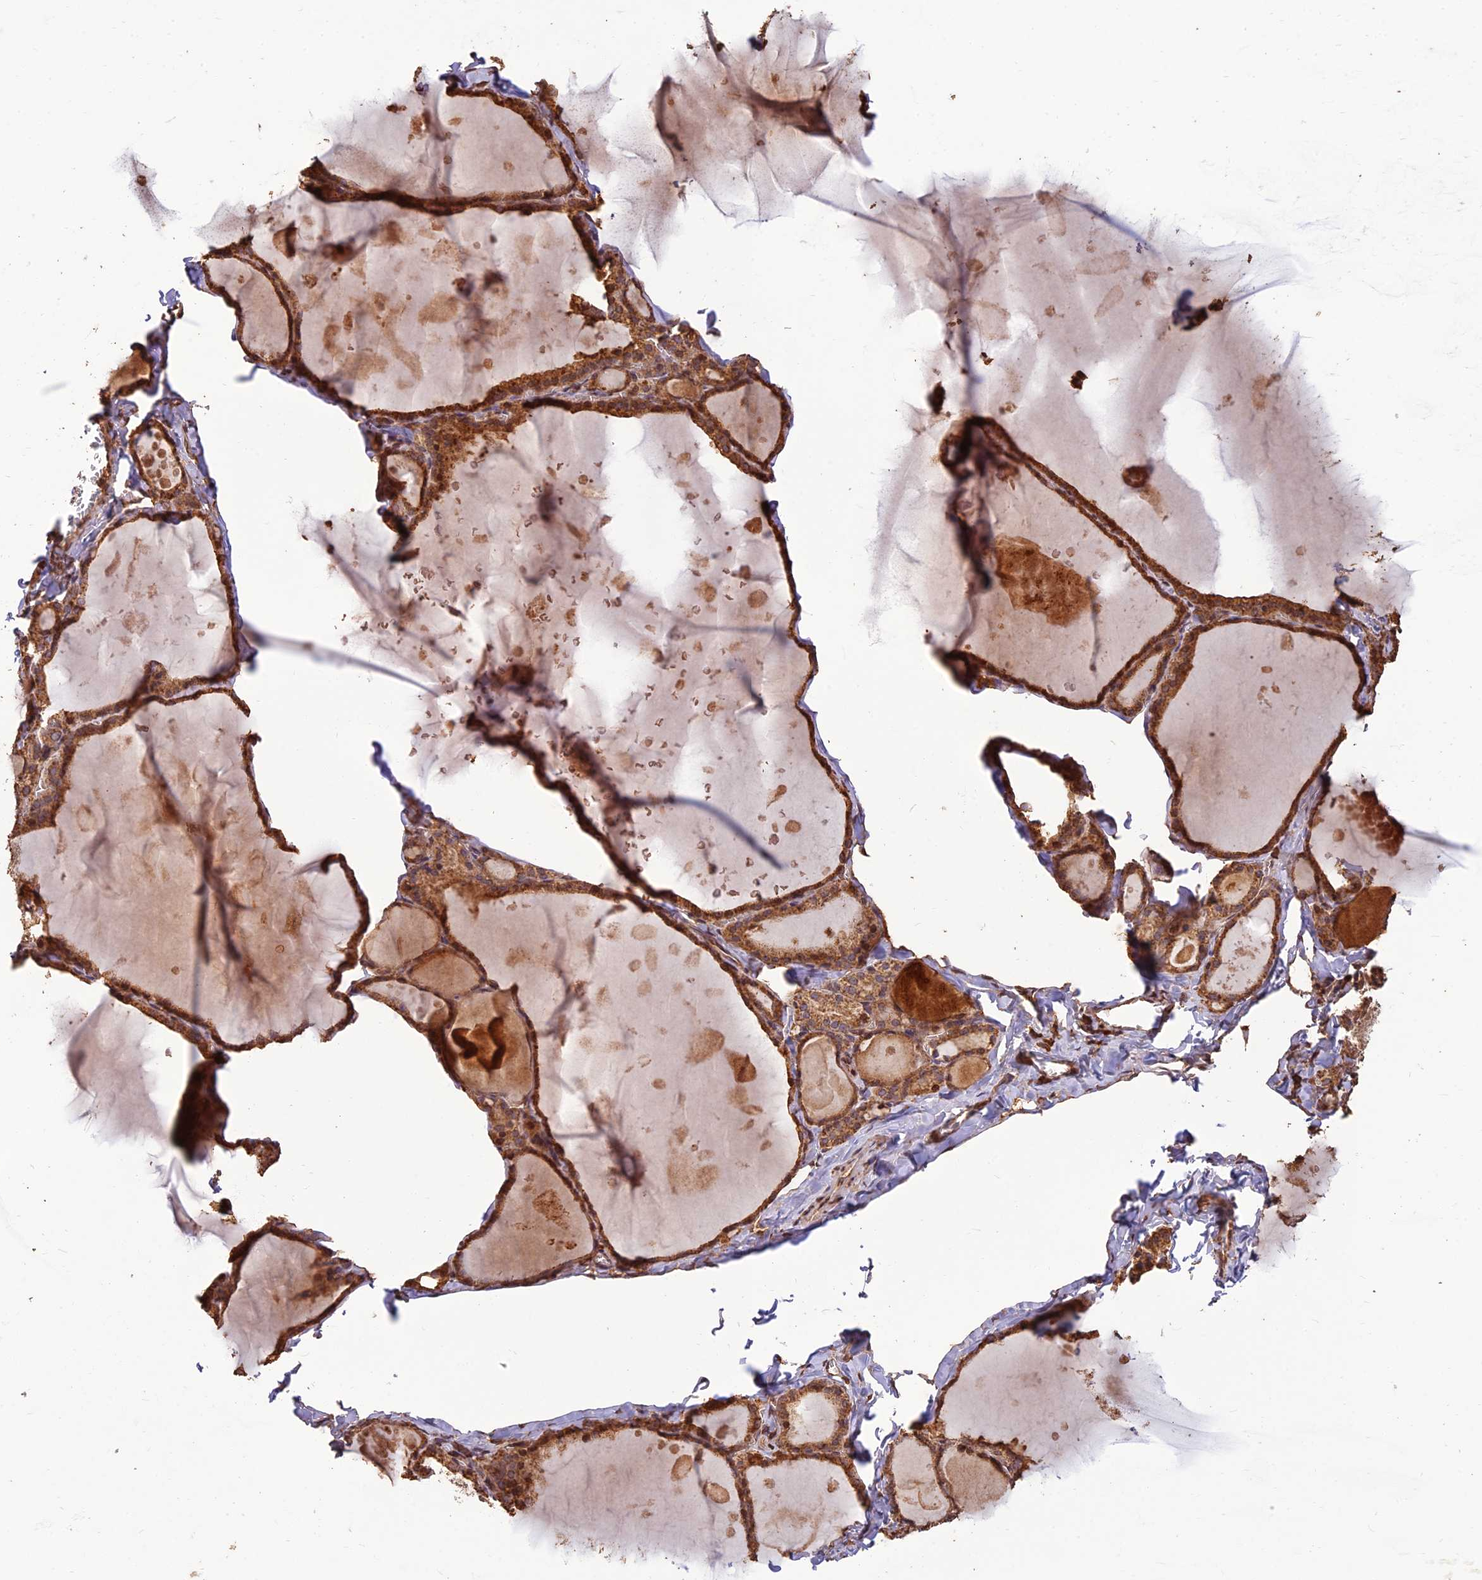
{"staining": {"intensity": "strong", "quantity": ">75%", "location": "cytoplasmic/membranous"}, "tissue": "thyroid gland", "cell_type": "Glandular cells", "image_type": "normal", "snomed": [{"axis": "morphology", "description": "Normal tissue, NOS"}, {"axis": "topography", "description": "Thyroid gland"}], "caption": "Protein expression analysis of normal thyroid gland demonstrates strong cytoplasmic/membranous staining in approximately >75% of glandular cells.", "gene": "CORO1C", "patient": {"sex": "male", "age": 56}}